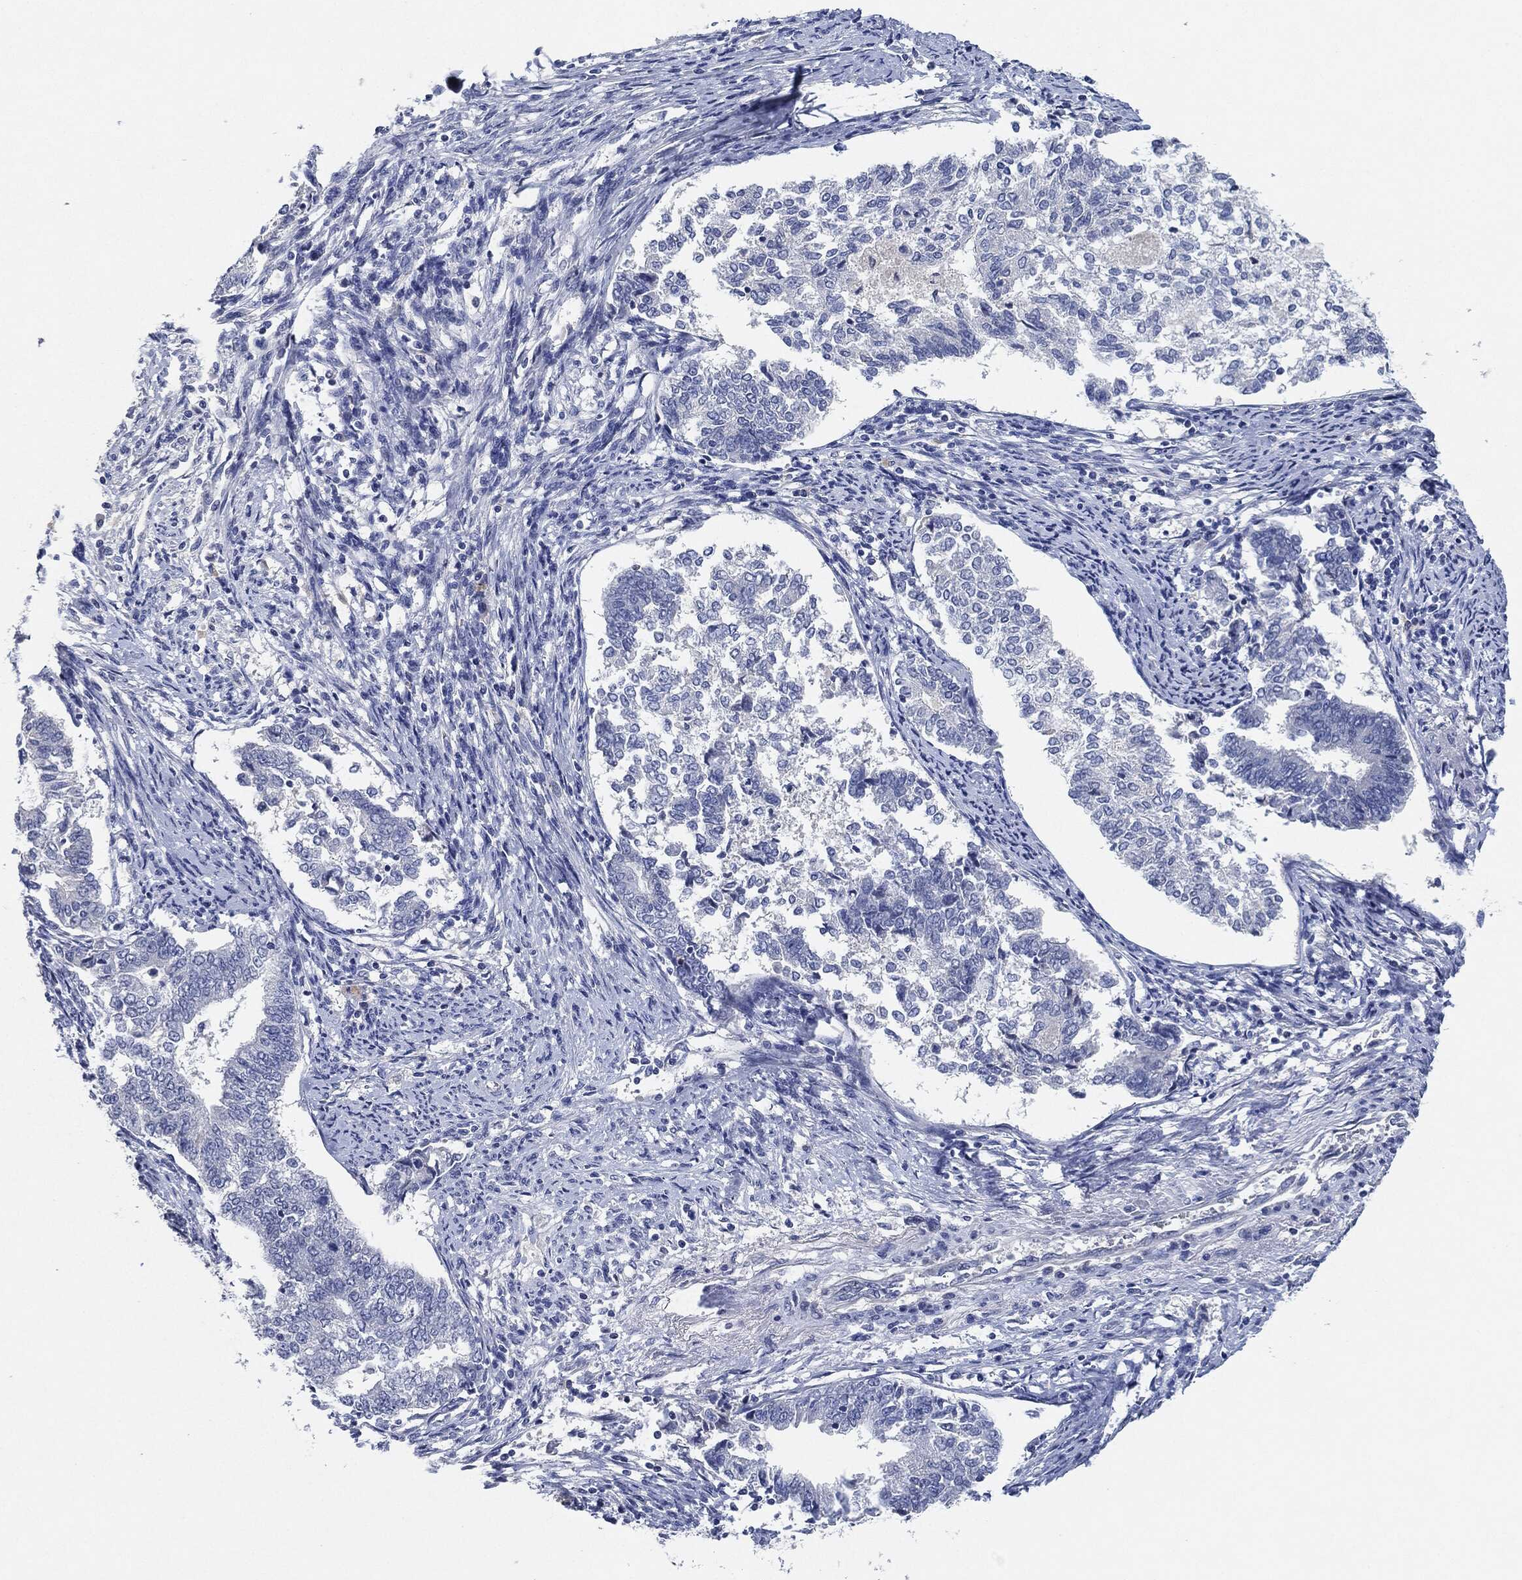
{"staining": {"intensity": "negative", "quantity": "none", "location": "none"}, "tissue": "endometrial cancer", "cell_type": "Tumor cells", "image_type": "cancer", "snomed": [{"axis": "morphology", "description": "Adenocarcinoma, NOS"}, {"axis": "topography", "description": "Endometrium"}], "caption": "DAB immunohistochemical staining of endometrial cancer (adenocarcinoma) reveals no significant staining in tumor cells.", "gene": "NTRK1", "patient": {"sex": "female", "age": 65}}